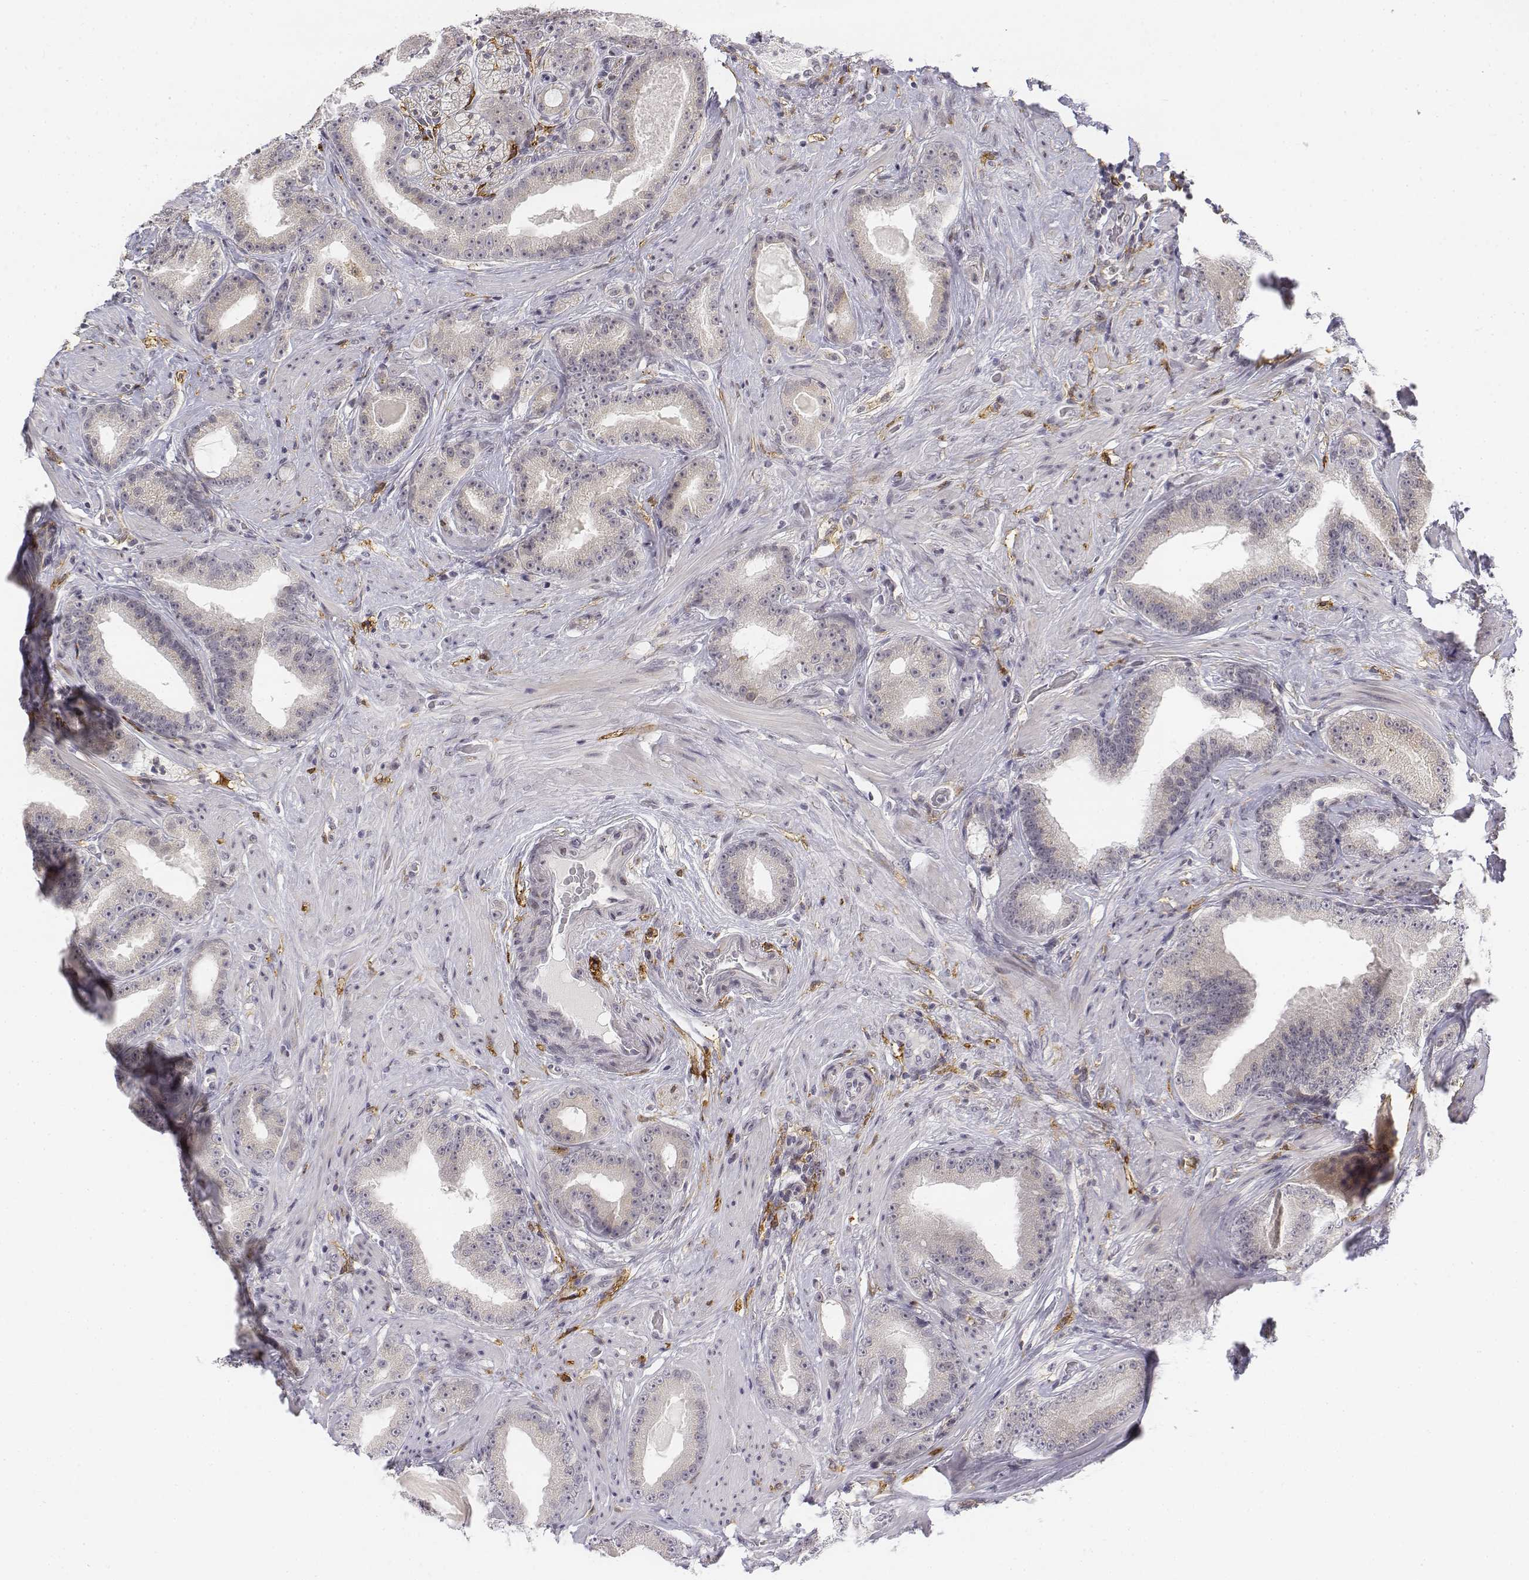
{"staining": {"intensity": "negative", "quantity": "none", "location": "none"}, "tissue": "prostate cancer", "cell_type": "Tumor cells", "image_type": "cancer", "snomed": [{"axis": "morphology", "description": "Adenocarcinoma, Low grade"}, {"axis": "topography", "description": "Prostate"}], "caption": "High power microscopy histopathology image of an IHC histopathology image of adenocarcinoma (low-grade) (prostate), revealing no significant positivity in tumor cells. (Brightfield microscopy of DAB (3,3'-diaminobenzidine) immunohistochemistry (IHC) at high magnification).", "gene": "CD14", "patient": {"sex": "male", "age": 60}}